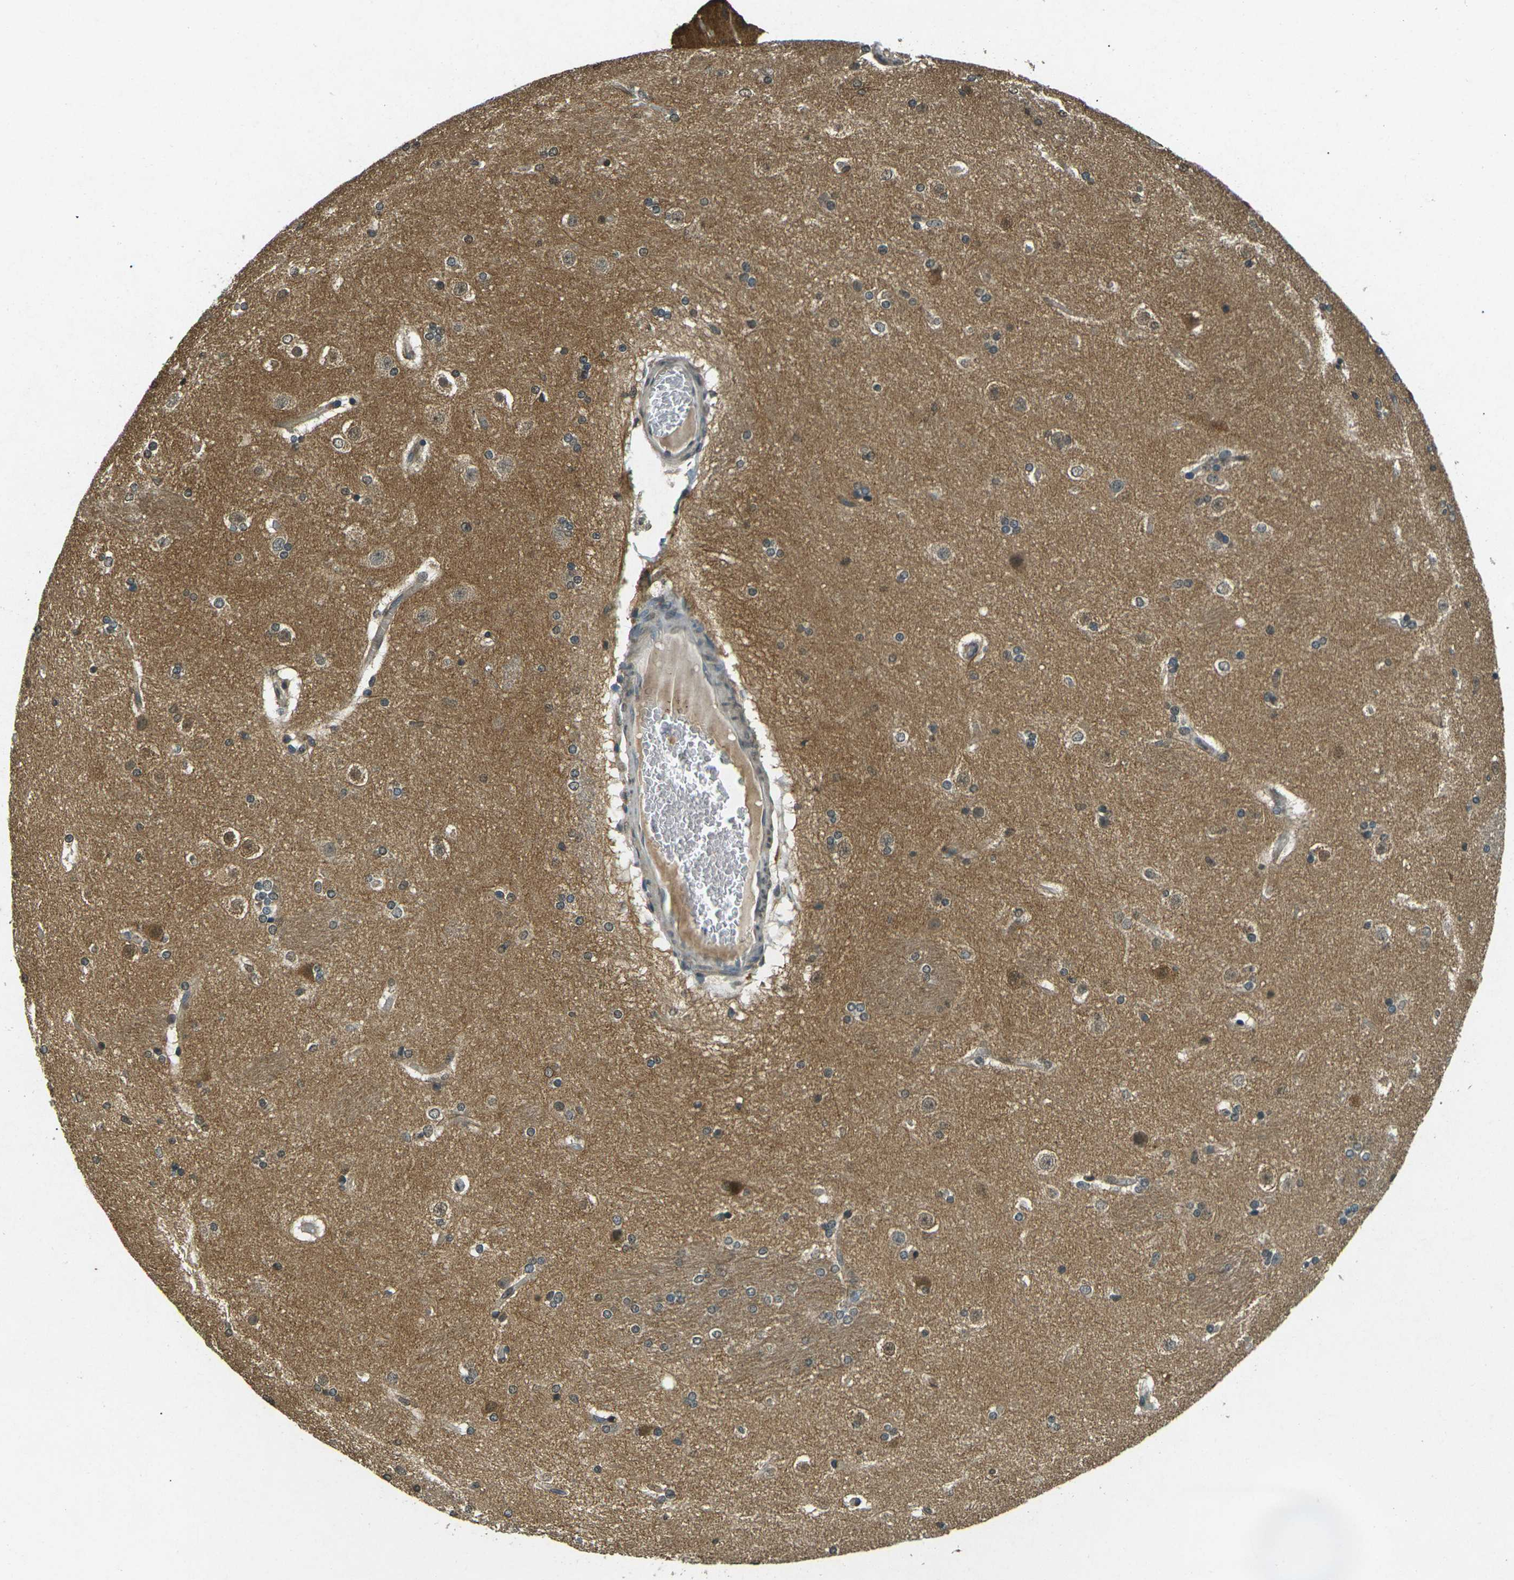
{"staining": {"intensity": "moderate", "quantity": "<25%", "location": "cytoplasmic/membranous"}, "tissue": "caudate", "cell_type": "Glial cells", "image_type": "normal", "snomed": [{"axis": "morphology", "description": "Normal tissue, NOS"}, {"axis": "topography", "description": "Lateral ventricle wall"}], "caption": "High-power microscopy captured an immunohistochemistry (IHC) photomicrograph of unremarkable caudate, revealing moderate cytoplasmic/membranous positivity in approximately <25% of glial cells. The staining is performed using DAB brown chromogen to label protein expression. The nuclei are counter-stained blue using hematoxylin.", "gene": "PDE2A", "patient": {"sex": "female", "age": 19}}